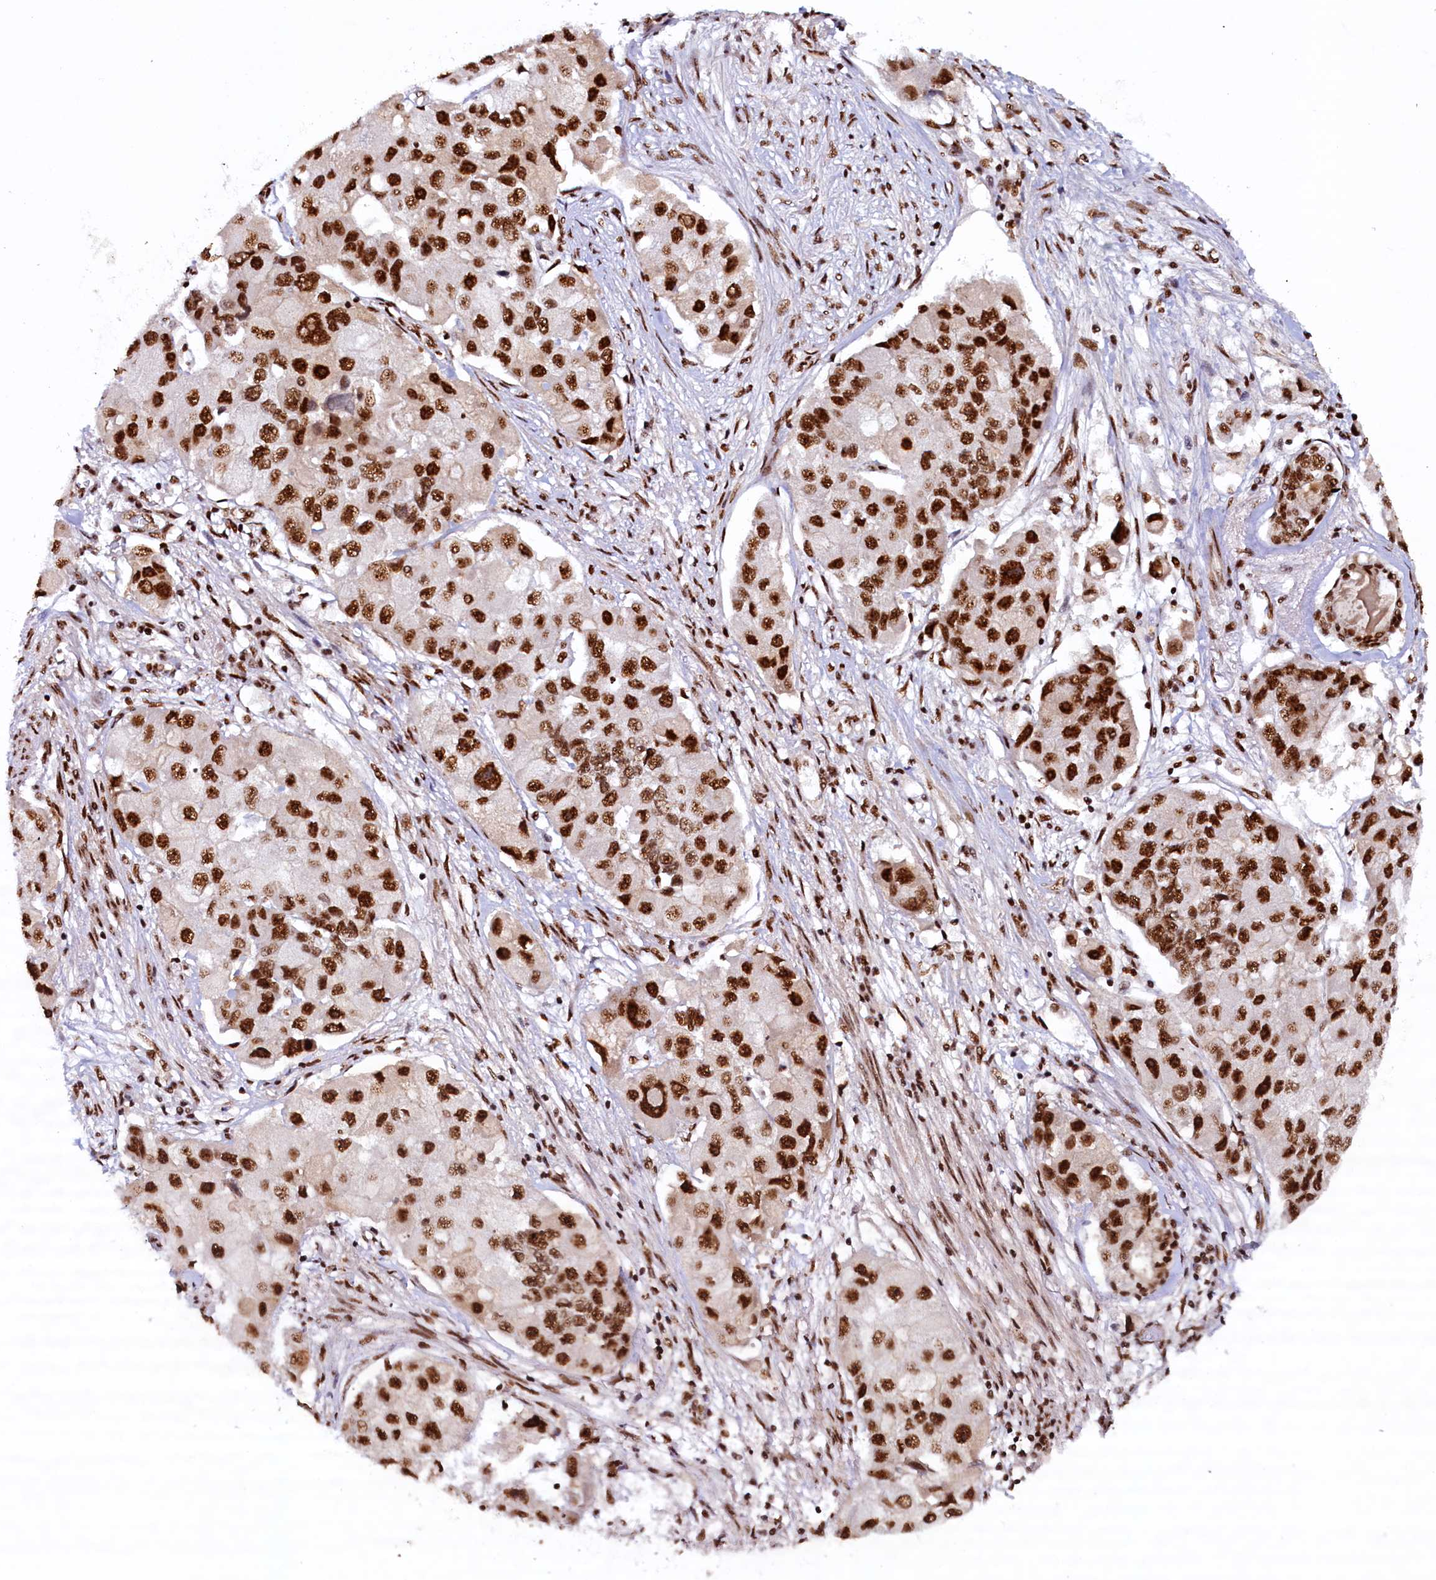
{"staining": {"intensity": "strong", "quantity": ">75%", "location": "nuclear"}, "tissue": "lung cancer", "cell_type": "Tumor cells", "image_type": "cancer", "snomed": [{"axis": "morphology", "description": "Adenocarcinoma, NOS"}, {"axis": "topography", "description": "Lung"}], "caption": "Immunohistochemical staining of adenocarcinoma (lung) reveals high levels of strong nuclear expression in about >75% of tumor cells.", "gene": "ZC3H18", "patient": {"sex": "female", "age": 54}}